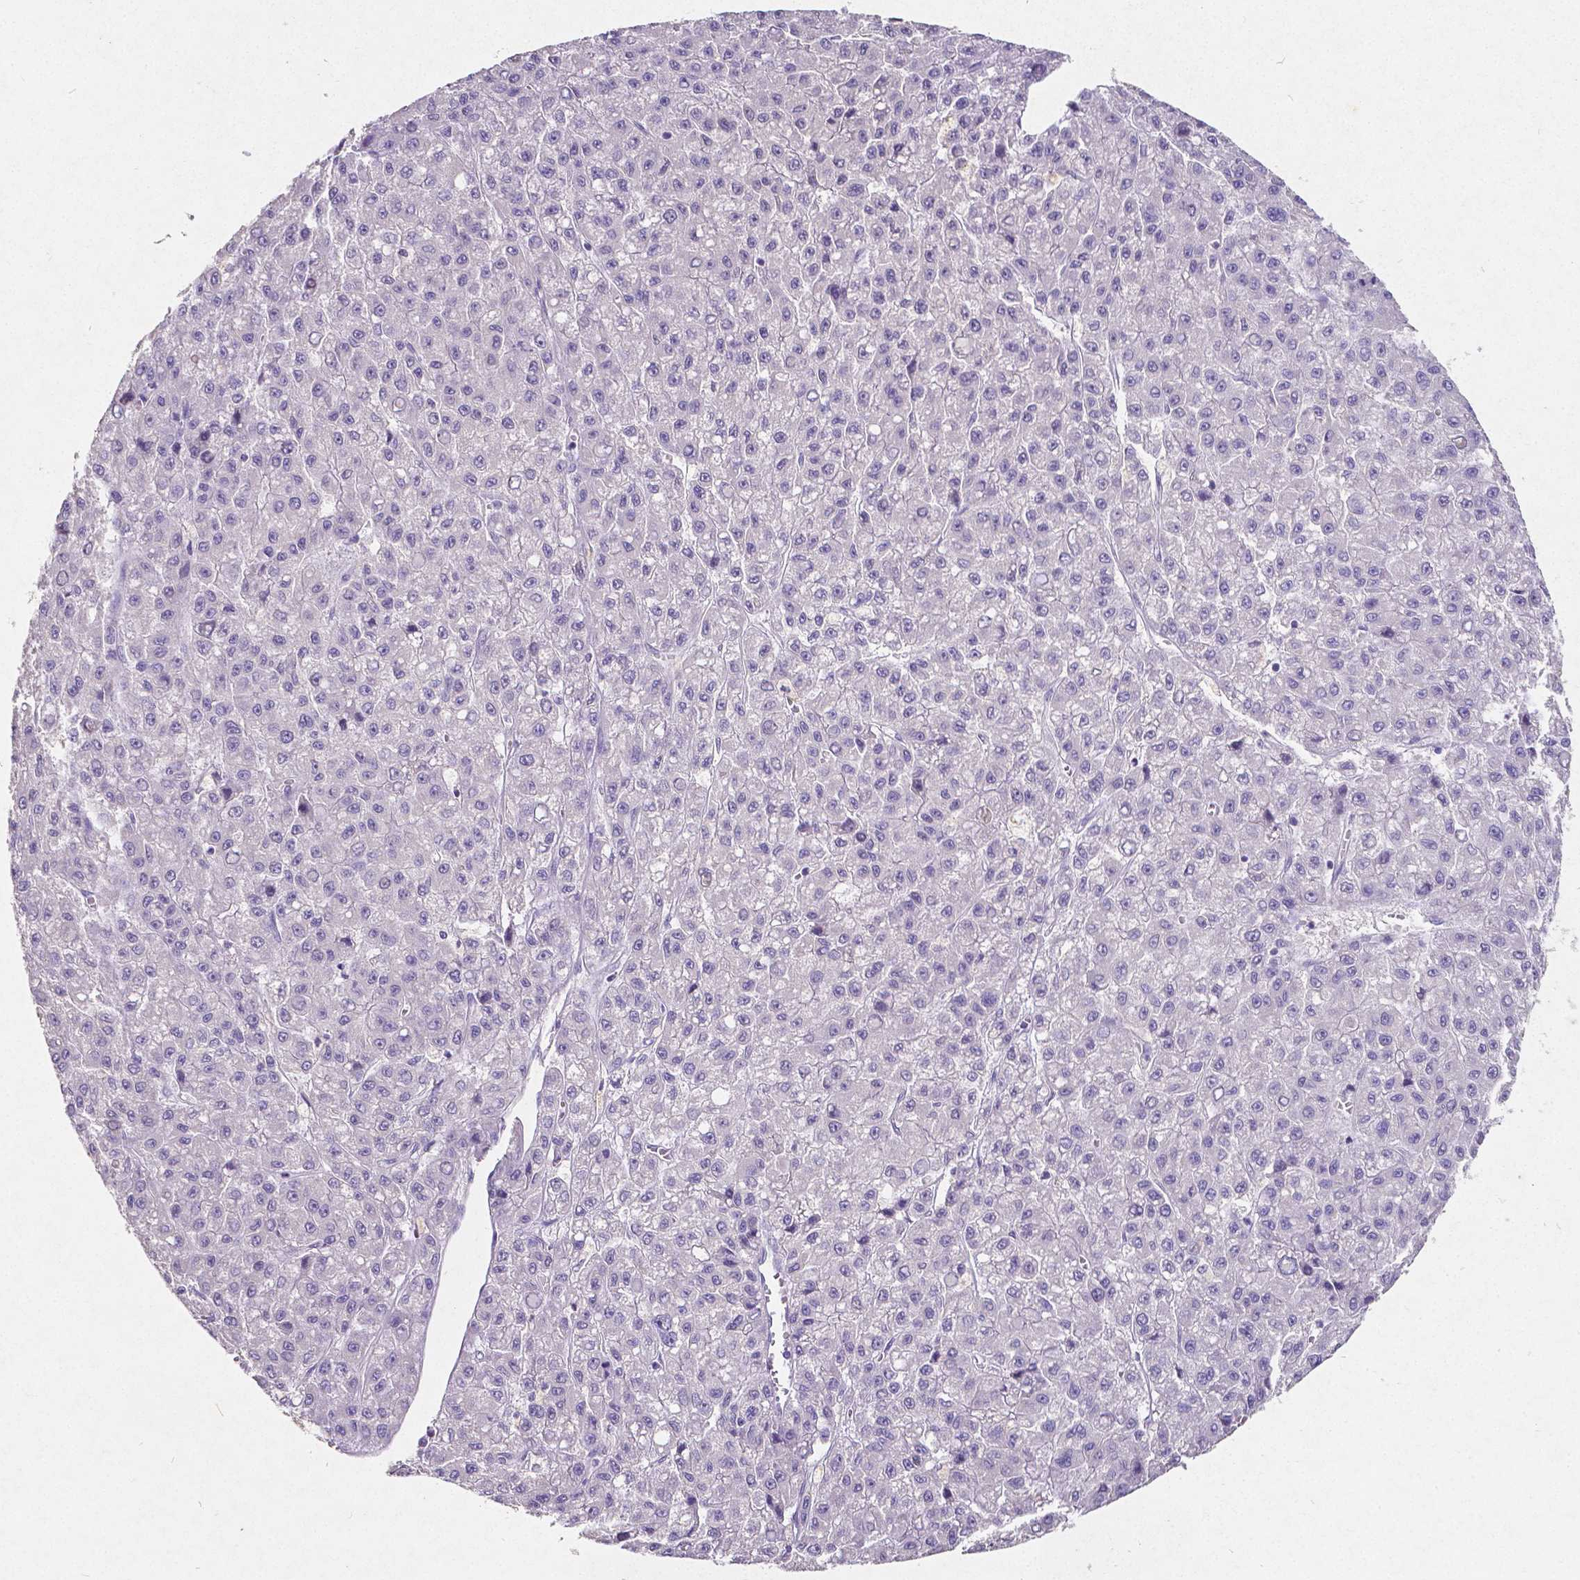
{"staining": {"intensity": "negative", "quantity": "none", "location": "none"}, "tissue": "liver cancer", "cell_type": "Tumor cells", "image_type": "cancer", "snomed": [{"axis": "morphology", "description": "Carcinoma, Hepatocellular, NOS"}, {"axis": "topography", "description": "Liver"}], "caption": "High magnification brightfield microscopy of liver cancer stained with DAB (brown) and counterstained with hematoxylin (blue): tumor cells show no significant expression.", "gene": "SATB2", "patient": {"sex": "male", "age": 70}}